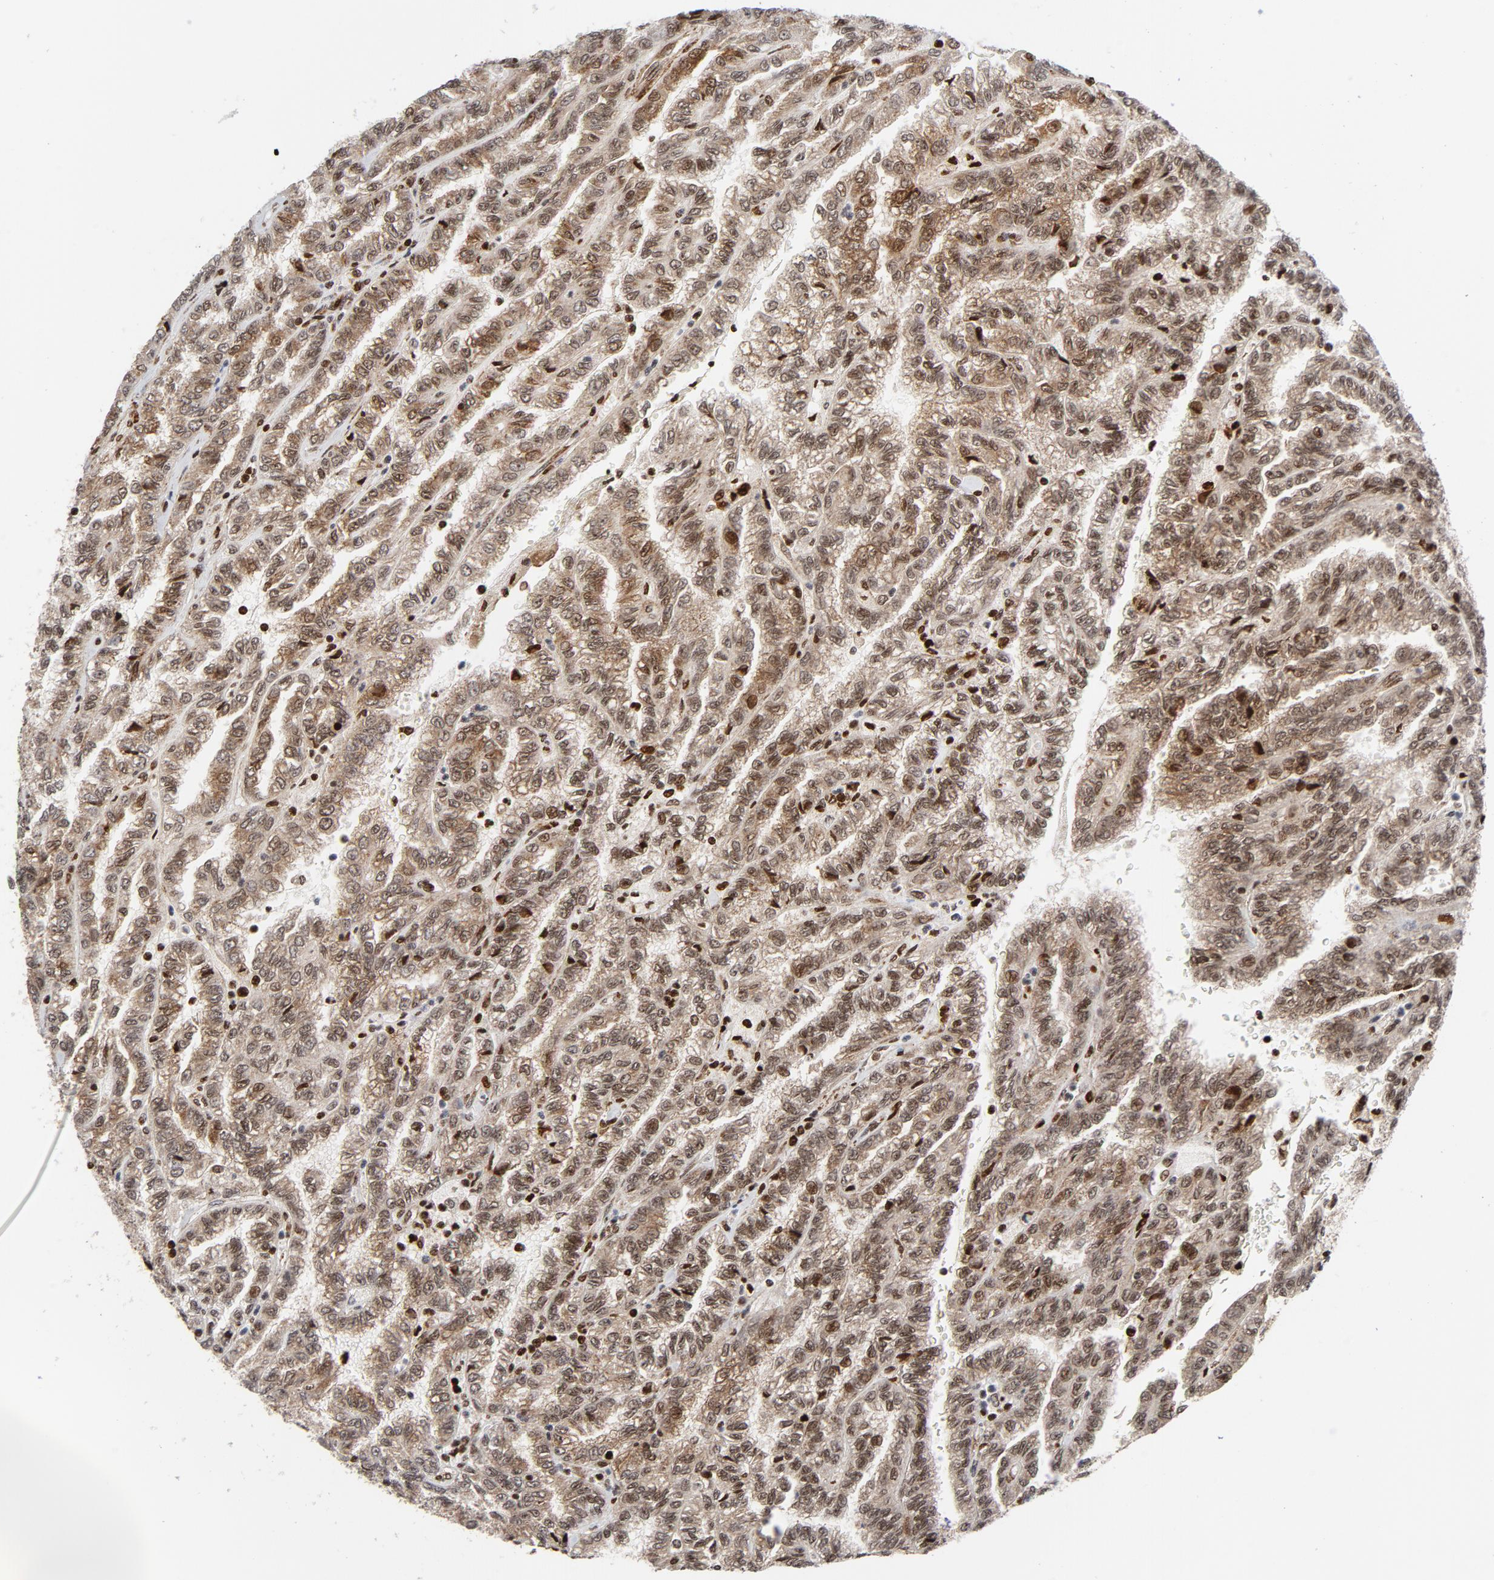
{"staining": {"intensity": "moderate", "quantity": ">75%", "location": "cytoplasmic/membranous,nuclear"}, "tissue": "renal cancer", "cell_type": "Tumor cells", "image_type": "cancer", "snomed": [{"axis": "morphology", "description": "Inflammation, NOS"}, {"axis": "morphology", "description": "Adenocarcinoma, NOS"}, {"axis": "topography", "description": "Kidney"}], "caption": "This image displays IHC staining of human renal cancer (adenocarcinoma), with medium moderate cytoplasmic/membranous and nuclear expression in approximately >75% of tumor cells.", "gene": "CYCS", "patient": {"sex": "male", "age": 68}}